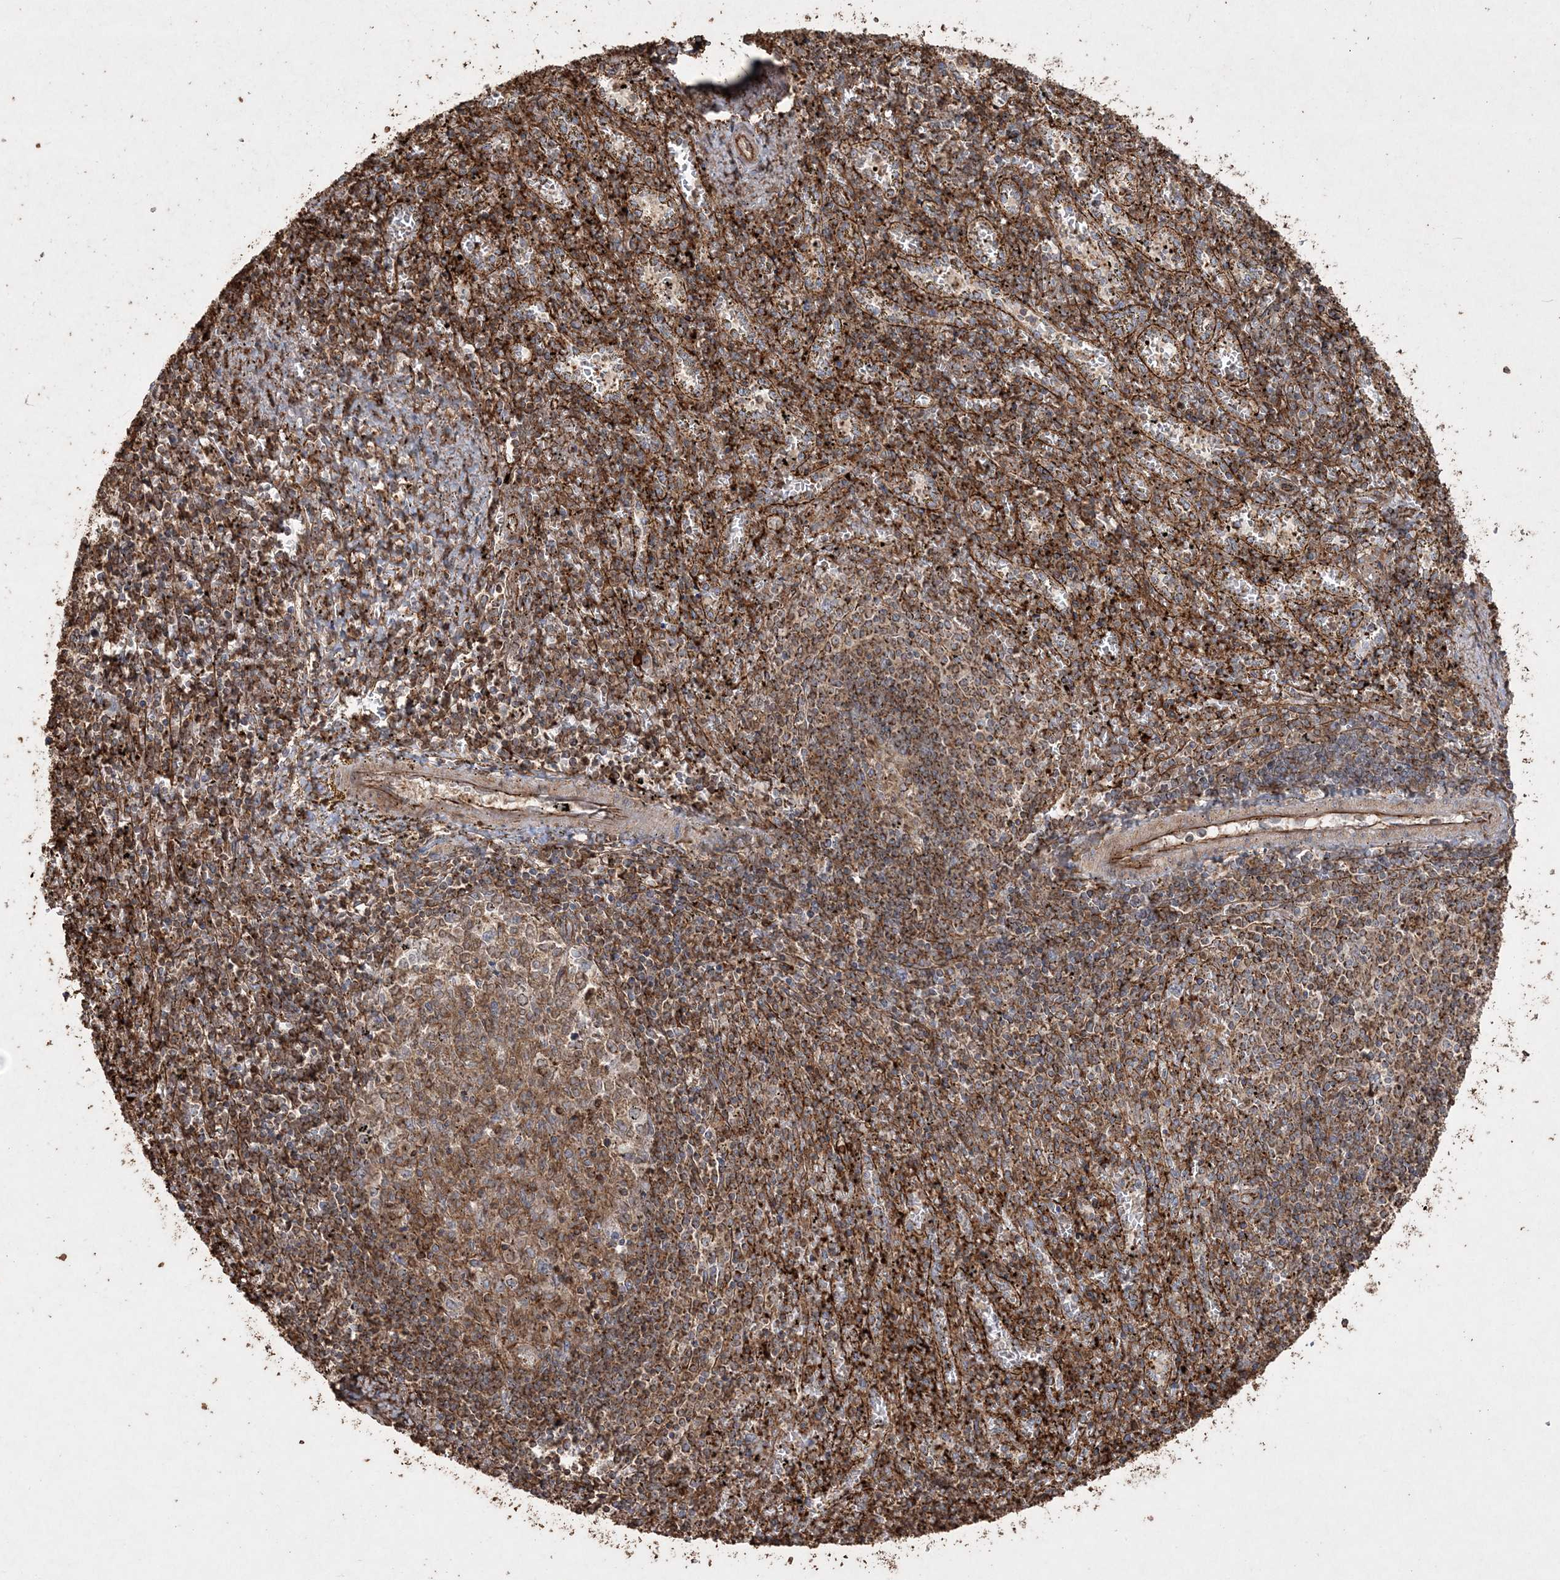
{"staining": {"intensity": "moderate", "quantity": ">75%", "location": "cytoplasmic/membranous"}, "tissue": "spleen", "cell_type": "Cells in red pulp", "image_type": "normal", "snomed": [{"axis": "morphology", "description": "Normal tissue, NOS"}, {"axis": "topography", "description": "Spleen"}], "caption": "Cells in red pulp exhibit medium levels of moderate cytoplasmic/membranous staining in about >75% of cells in normal spleen. (brown staining indicates protein expression, while blue staining denotes nuclei).", "gene": "TTC7A", "patient": {"sex": "male", "age": 11}}